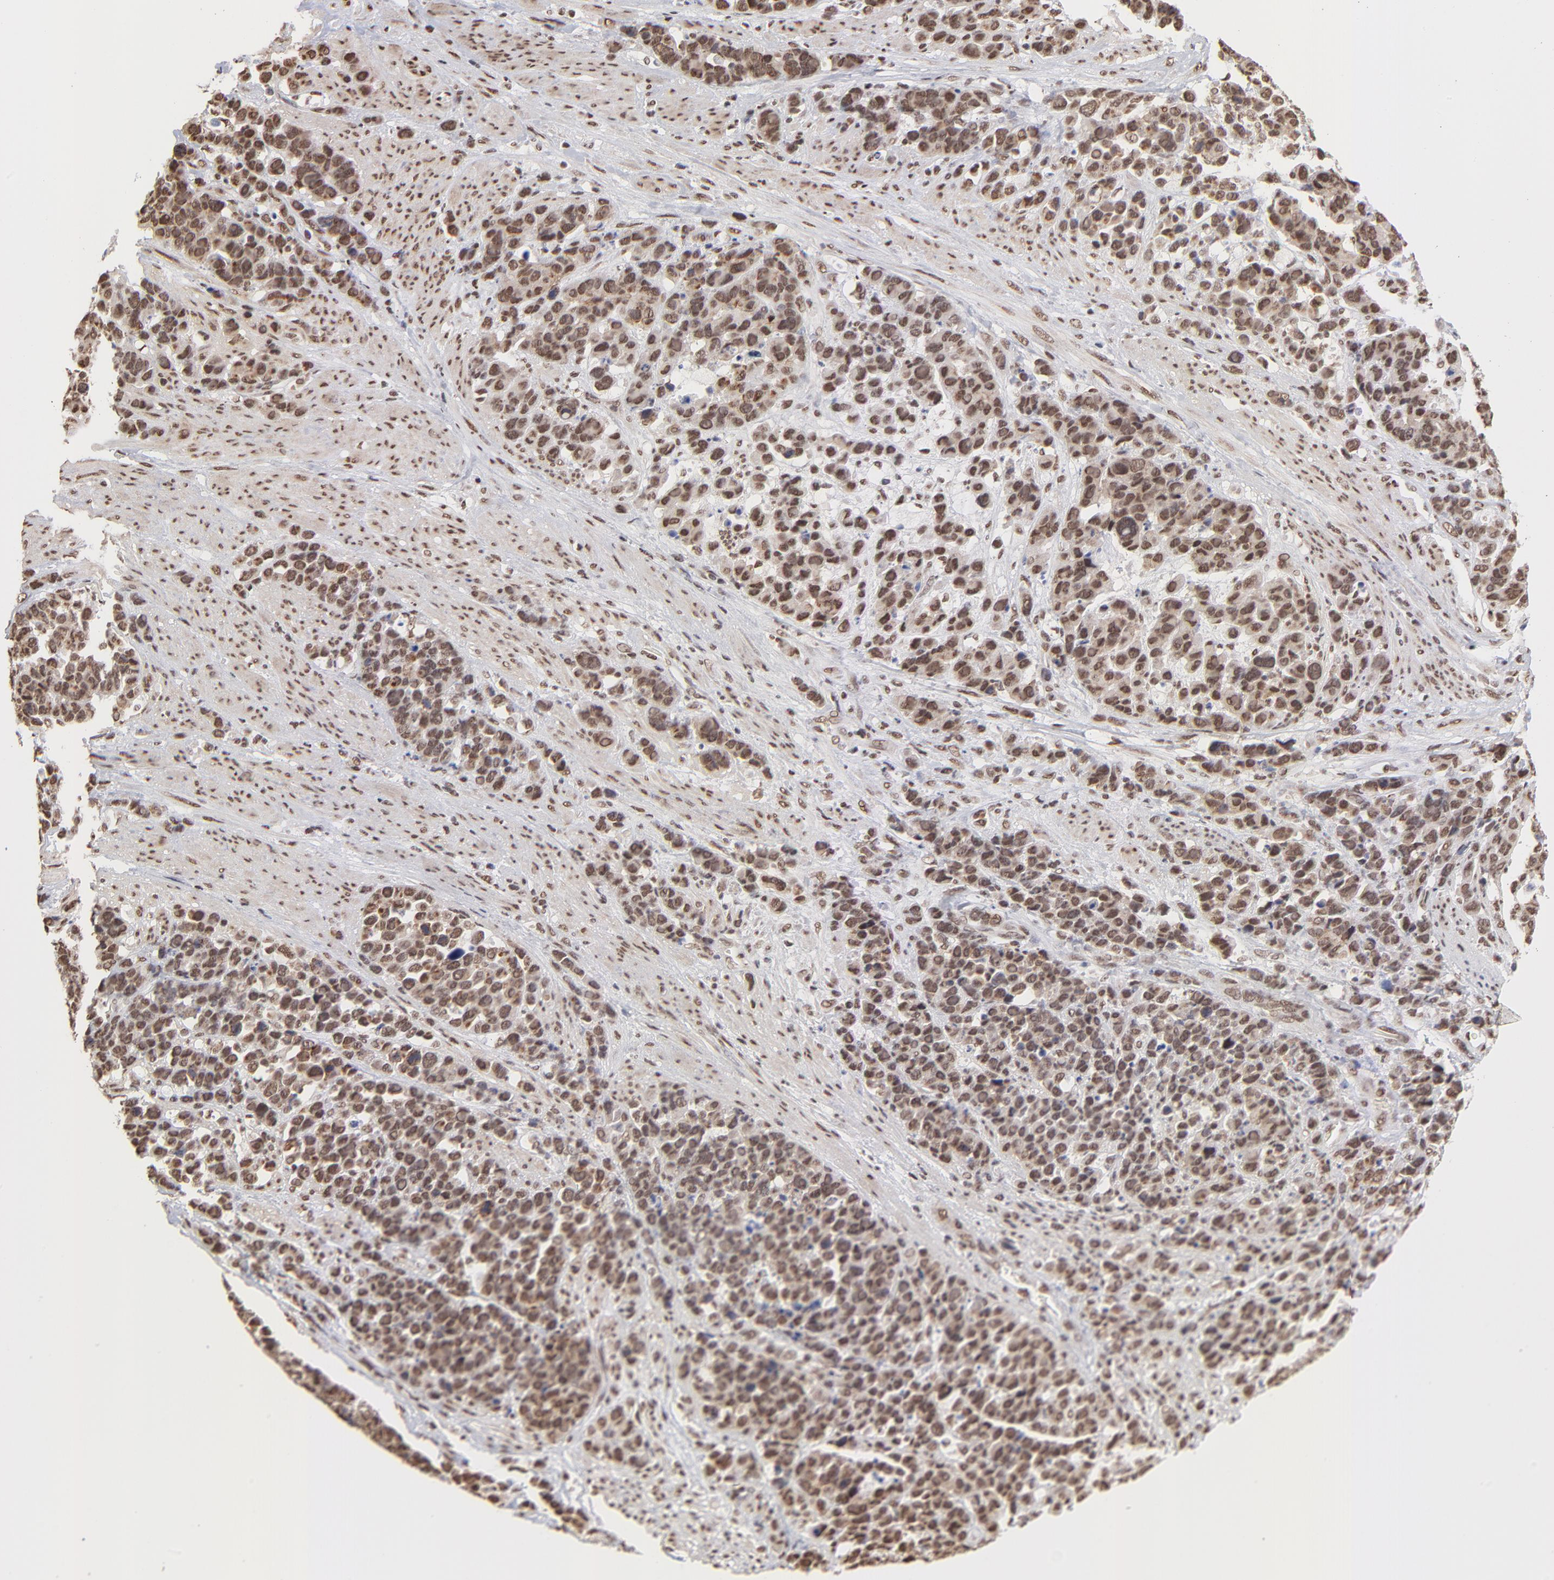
{"staining": {"intensity": "strong", "quantity": ">75%", "location": "nuclear"}, "tissue": "stomach cancer", "cell_type": "Tumor cells", "image_type": "cancer", "snomed": [{"axis": "morphology", "description": "Adenocarcinoma, NOS"}, {"axis": "topography", "description": "Stomach, upper"}], "caption": "Immunohistochemical staining of human stomach adenocarcinoma demonstrates high levels of strong nuclear staining in approximately >75% of tumor cells. (Stains: DAB (3,3'-diaminobenzidine) in brown, nuclei in blue, Microscopy: brightfield microscopy at high magnification).", "gene": "ZNF3", "patient": {"sex": "male", "age": 71}}